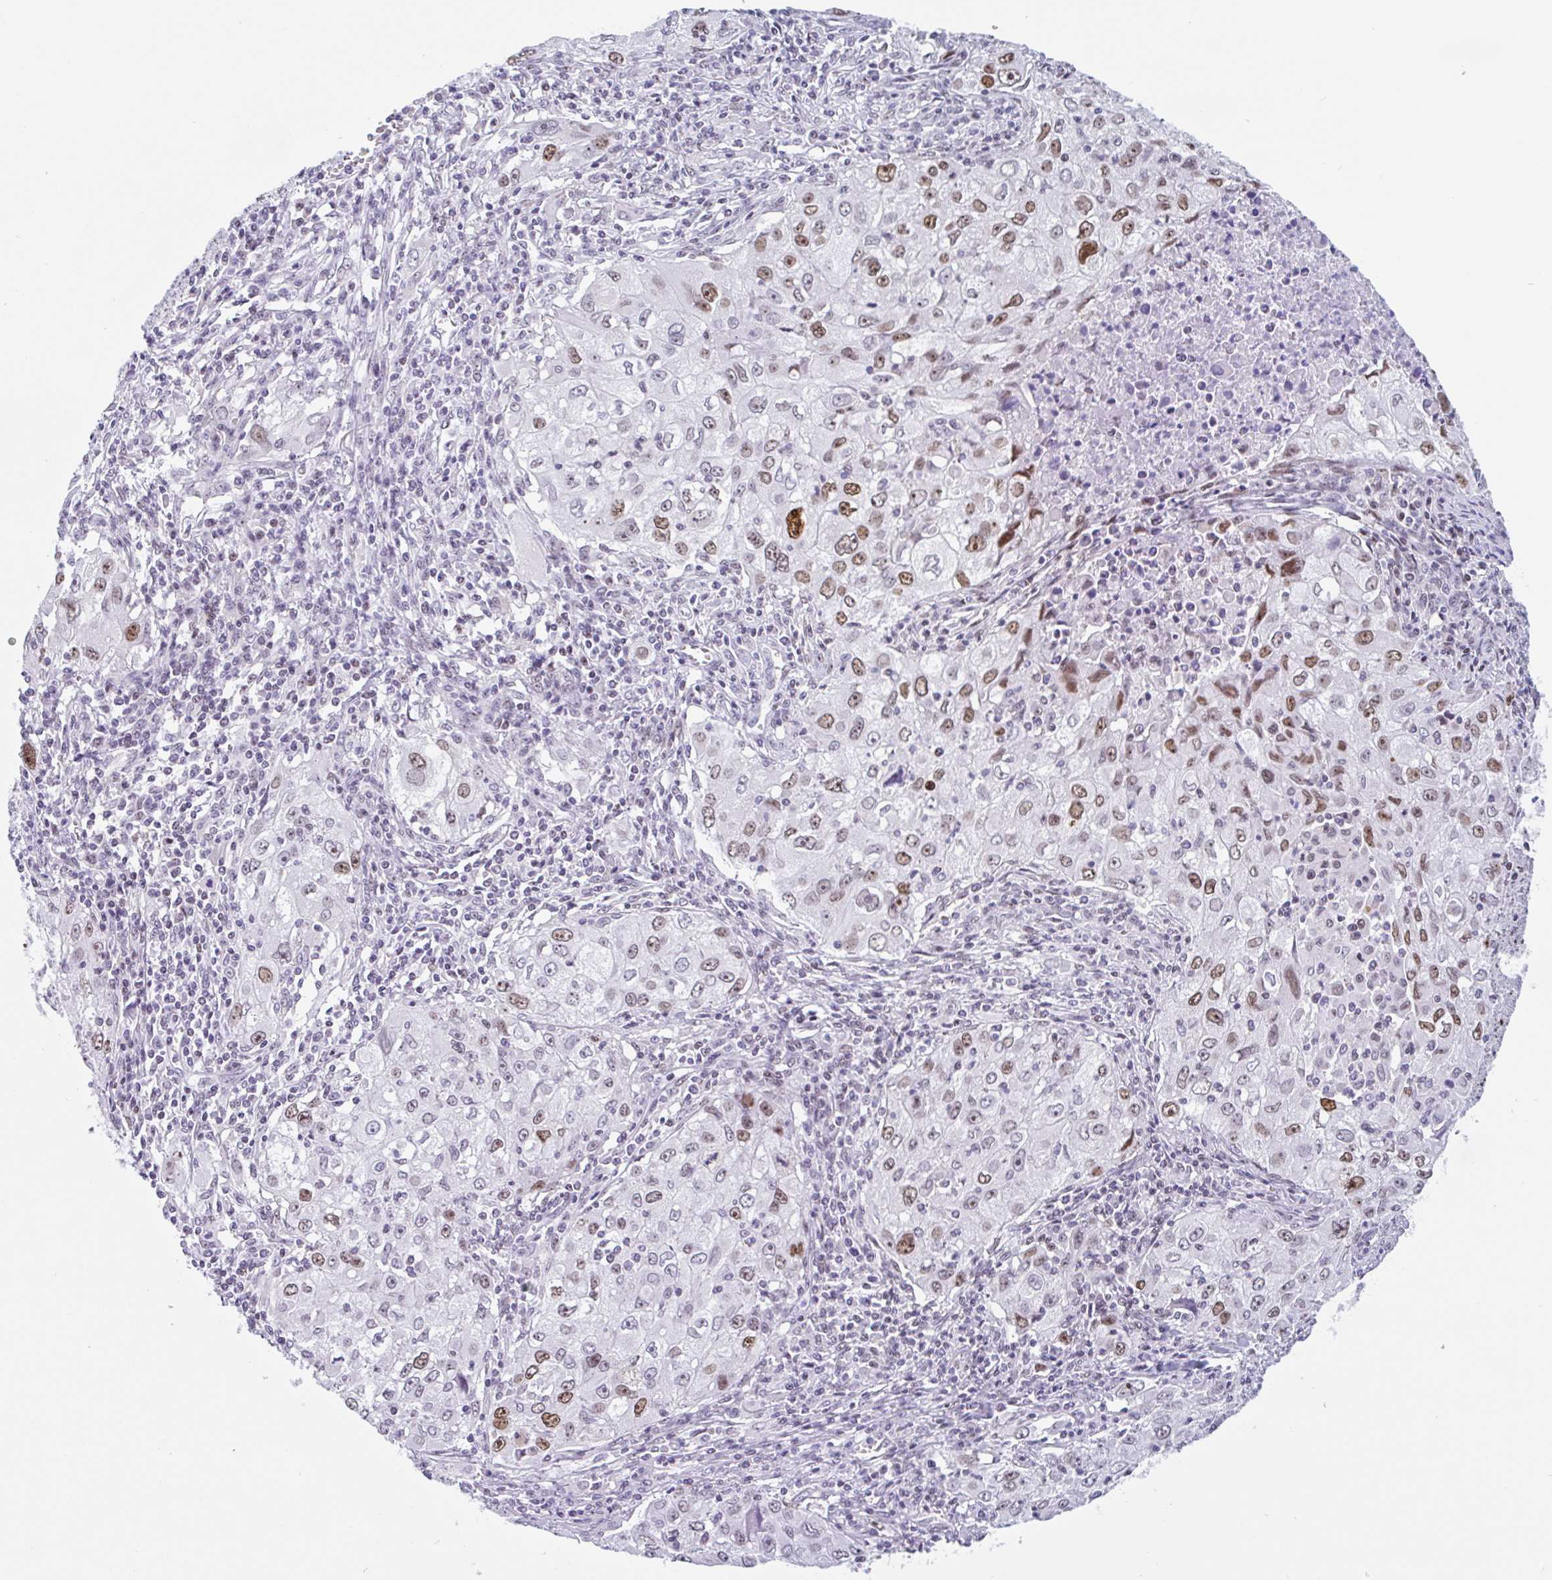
{"staining": {"intensity": "moderate", "quantity": ">75%", "location": "nuclear"}, "tissue": "lung cancer", "cell_type": "Tumor cells", "image_type": "cancer", "snomed": [{"axis": "morphology", "description": "Adenocarcinoma, NOS"}, {"axis": "morphology", "description": "Adenocarcinoma, metastatic, NOS"}, {"axis": "topography", "description": "Lymph node"}, {"axis": "topography", "description": "Lung"}], "caption": "Immunohistochemistry (IHC) staining of lung metastatic adenocarcinoma, which displays medium levels of moderate nuclear expression in about >75% of tumor cells indicating moderate nuclear protein positivity. The staining was performed using DAB (brown) for protein detection and nuclei were counterstained in hematoxylin (blue).", "gene": "LENG9", "patient": {"sex": "female", "age": 42}}